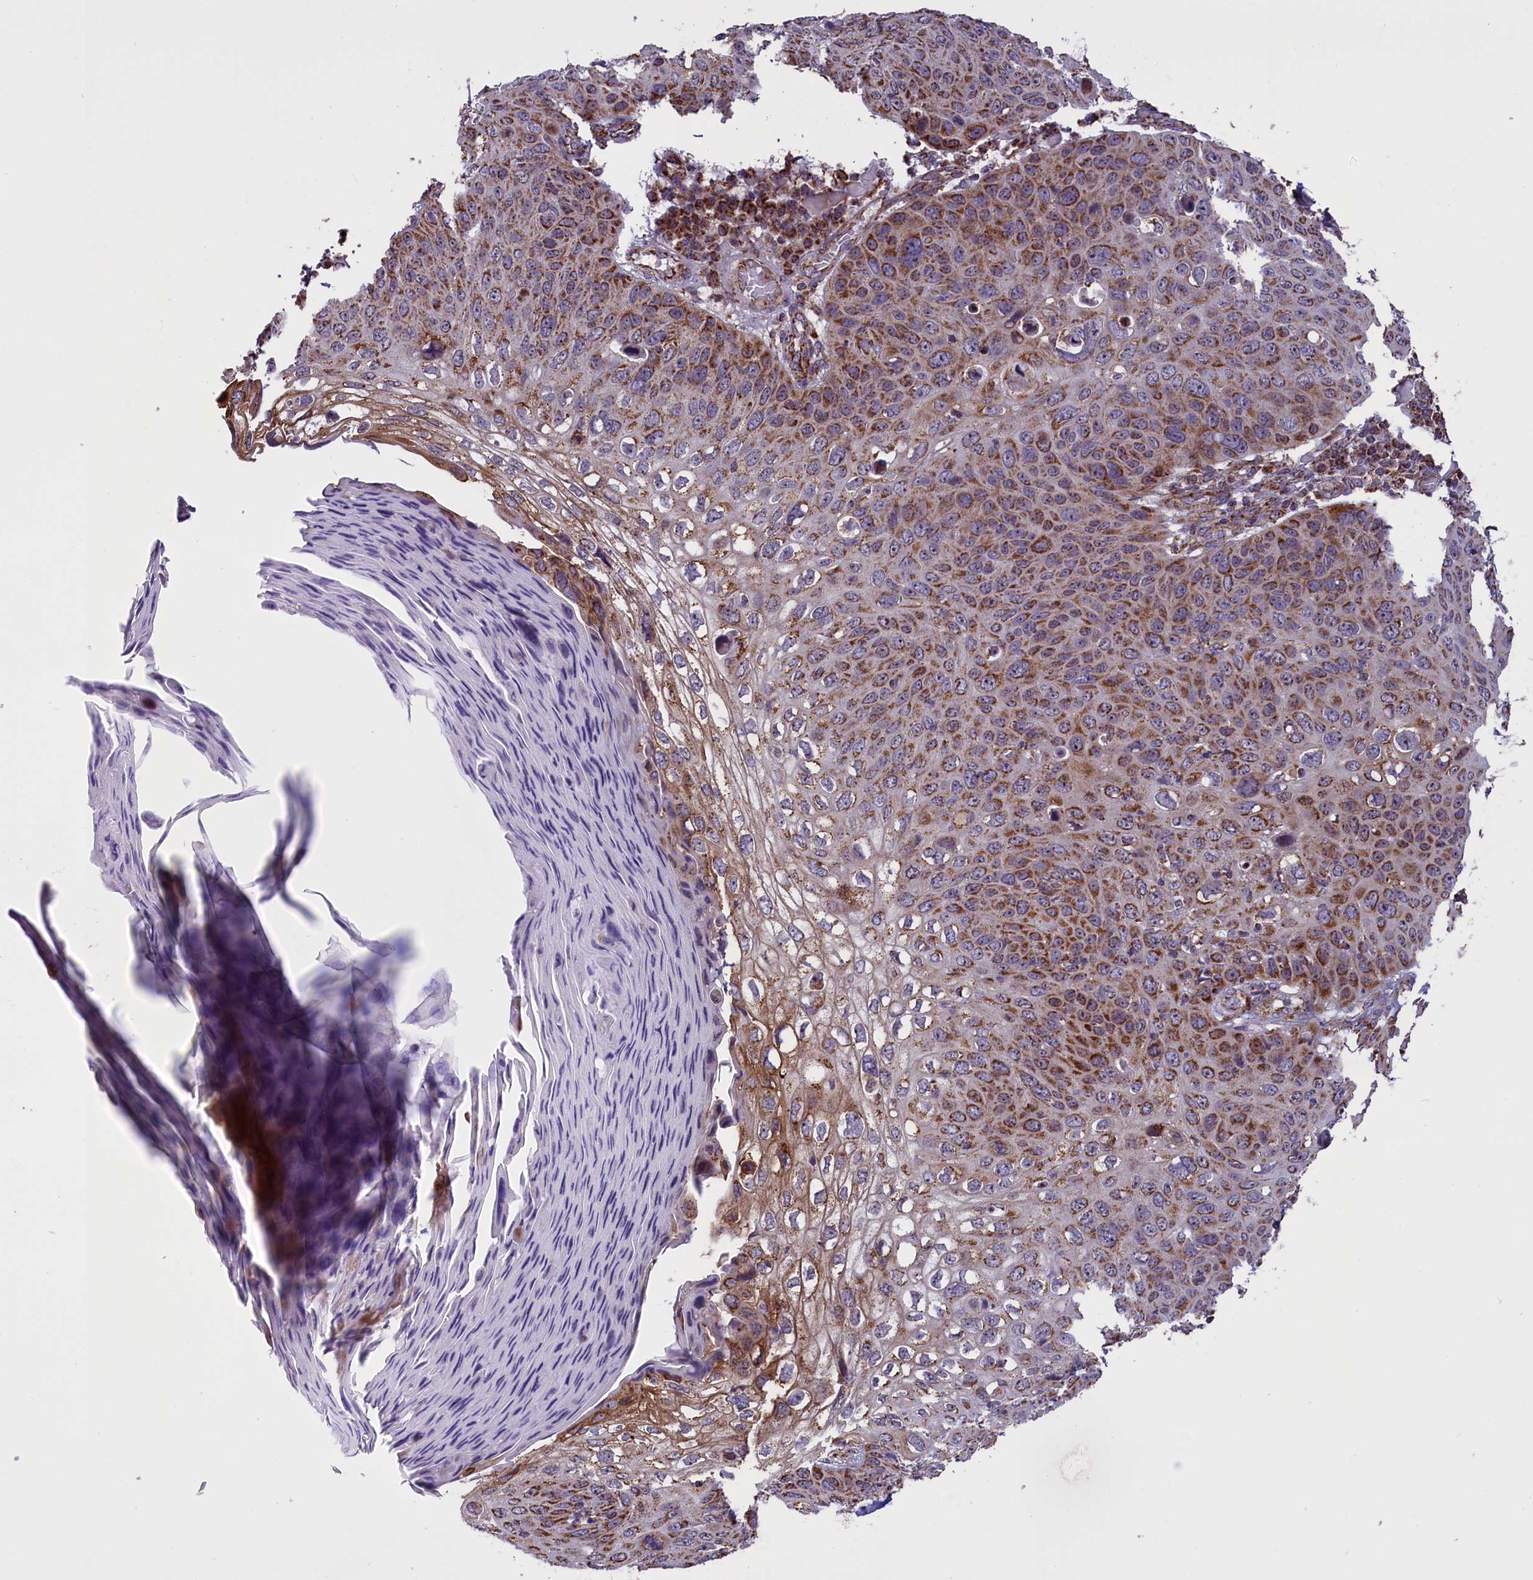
{"staining": {"intensity": "moderate", "quantity": ">75%", "location": "cytoplasmic/membranous"}, "tissue": "skin cancer", "cell_type": "Tumor cells", "image_type": "cancer", "snomed": [{"axis": "morphology", "description": "Squamous cell carcinoma, NOS"}, {"axis": "topography", "description": "Skin"}], "caption": "Brown immunohistochemical staining in skin cancer exhibits moderate cytoplasmic/membranous expression in about >75% of tumor cells. The staining was performed using DAB (3,3'-diaminobenzidine) to visualize the protein expression in brown, while the nuclei were stained in blue with hematoxylin (Magnification: 20x).", "gene": "GLRX5", "patient": {"sex": "female", "age": 90}}